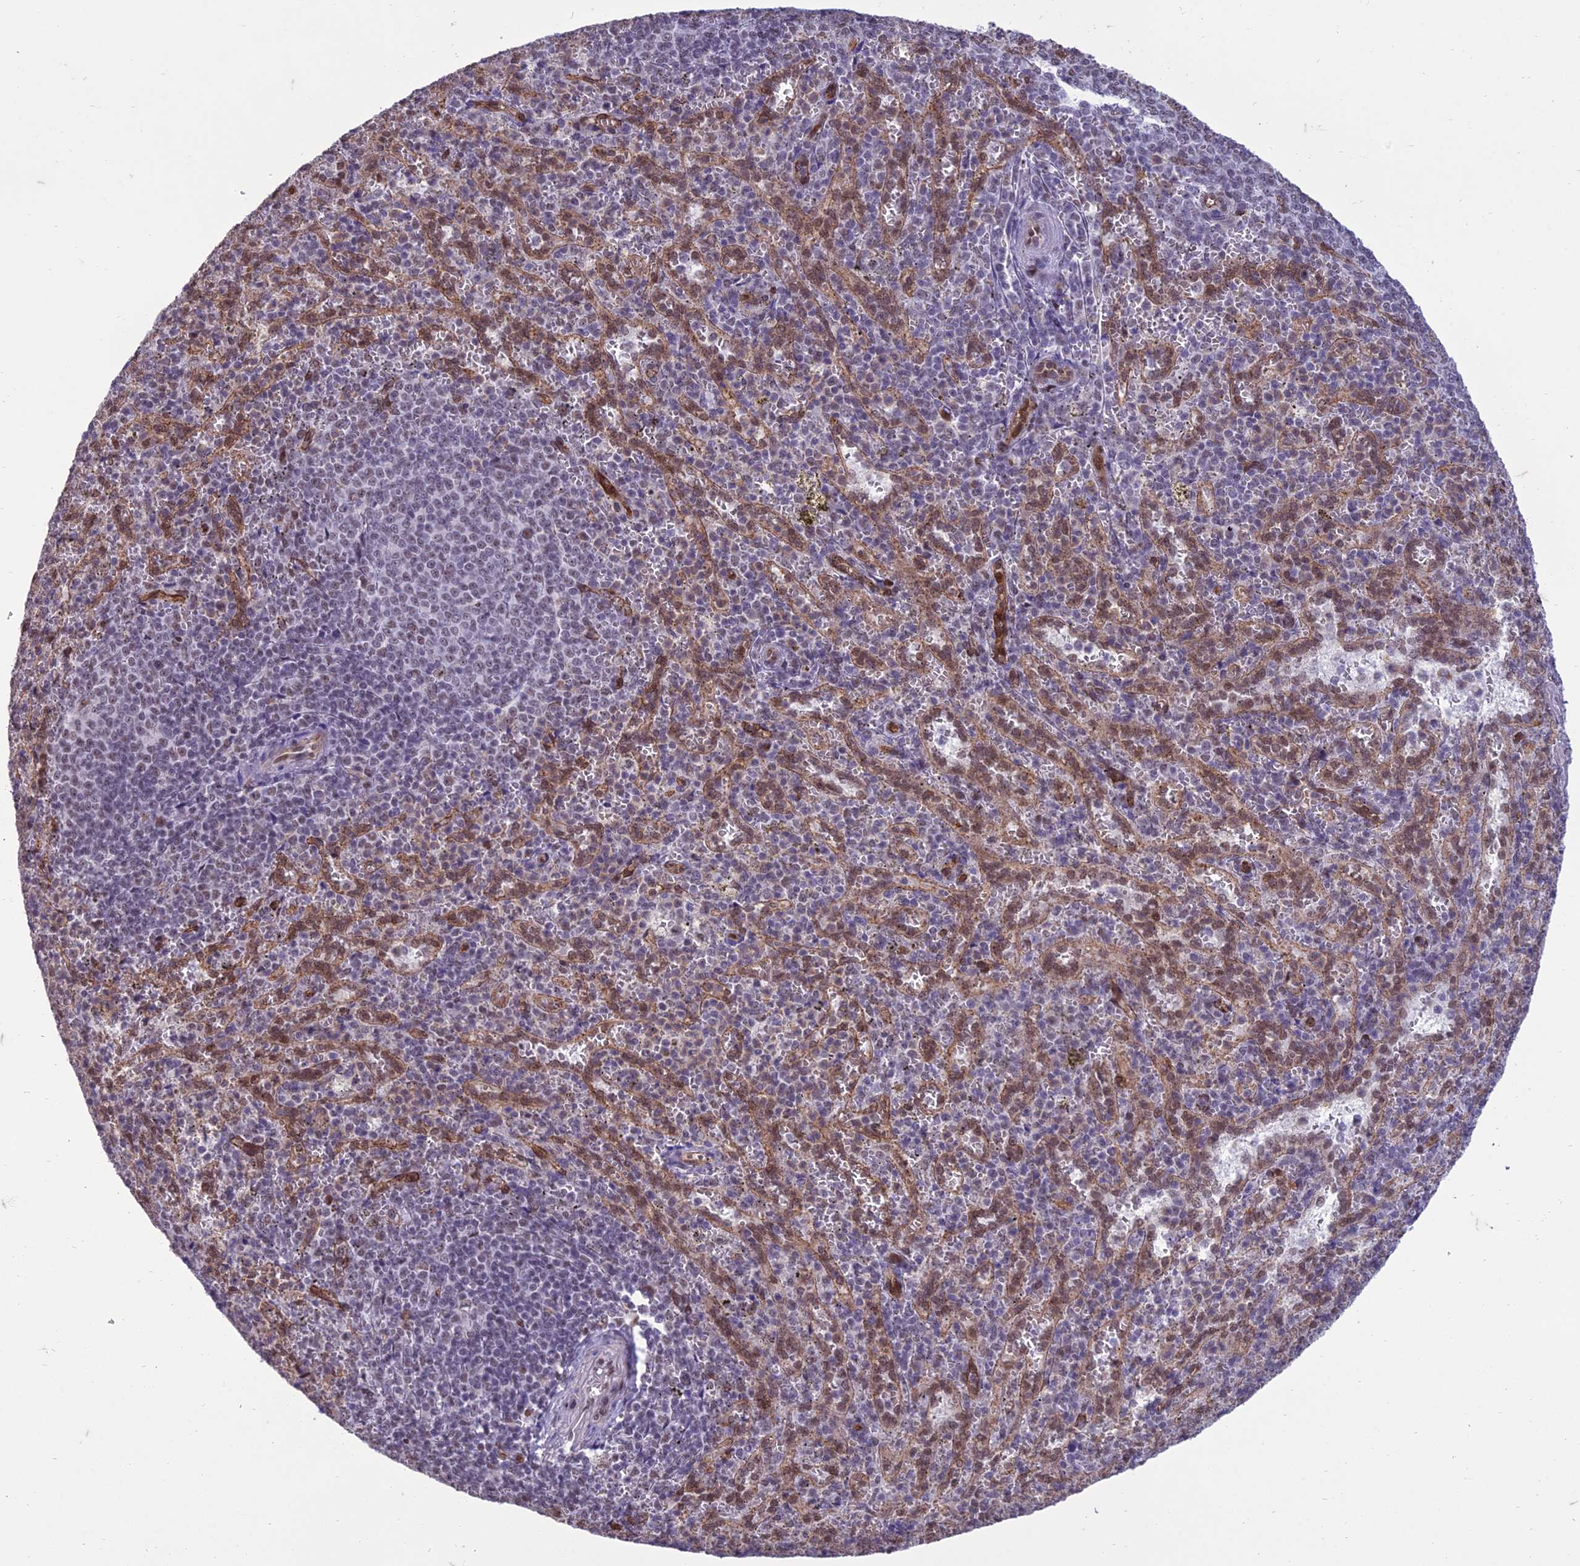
{"staining": {"intensity": "negative", "quantity": "none", "location": "none"}, "tissue": "spleen", "cell_type": "Cells in red pulp", "image_type": "normal", "snomed": [{"axis": "morphology", "description": "Normal tissue, NOS"}, {"axis": "topography", "description": "Spleen"}], "caption": "Cells in red pulp show no significant staining in benign spleen. (DAB (3,3'-diaminobenzidine) immunohistochemistry (IHC), high magnification).", "gene": "RANBP3", "patient": {"sex": "female", "age": 21}}